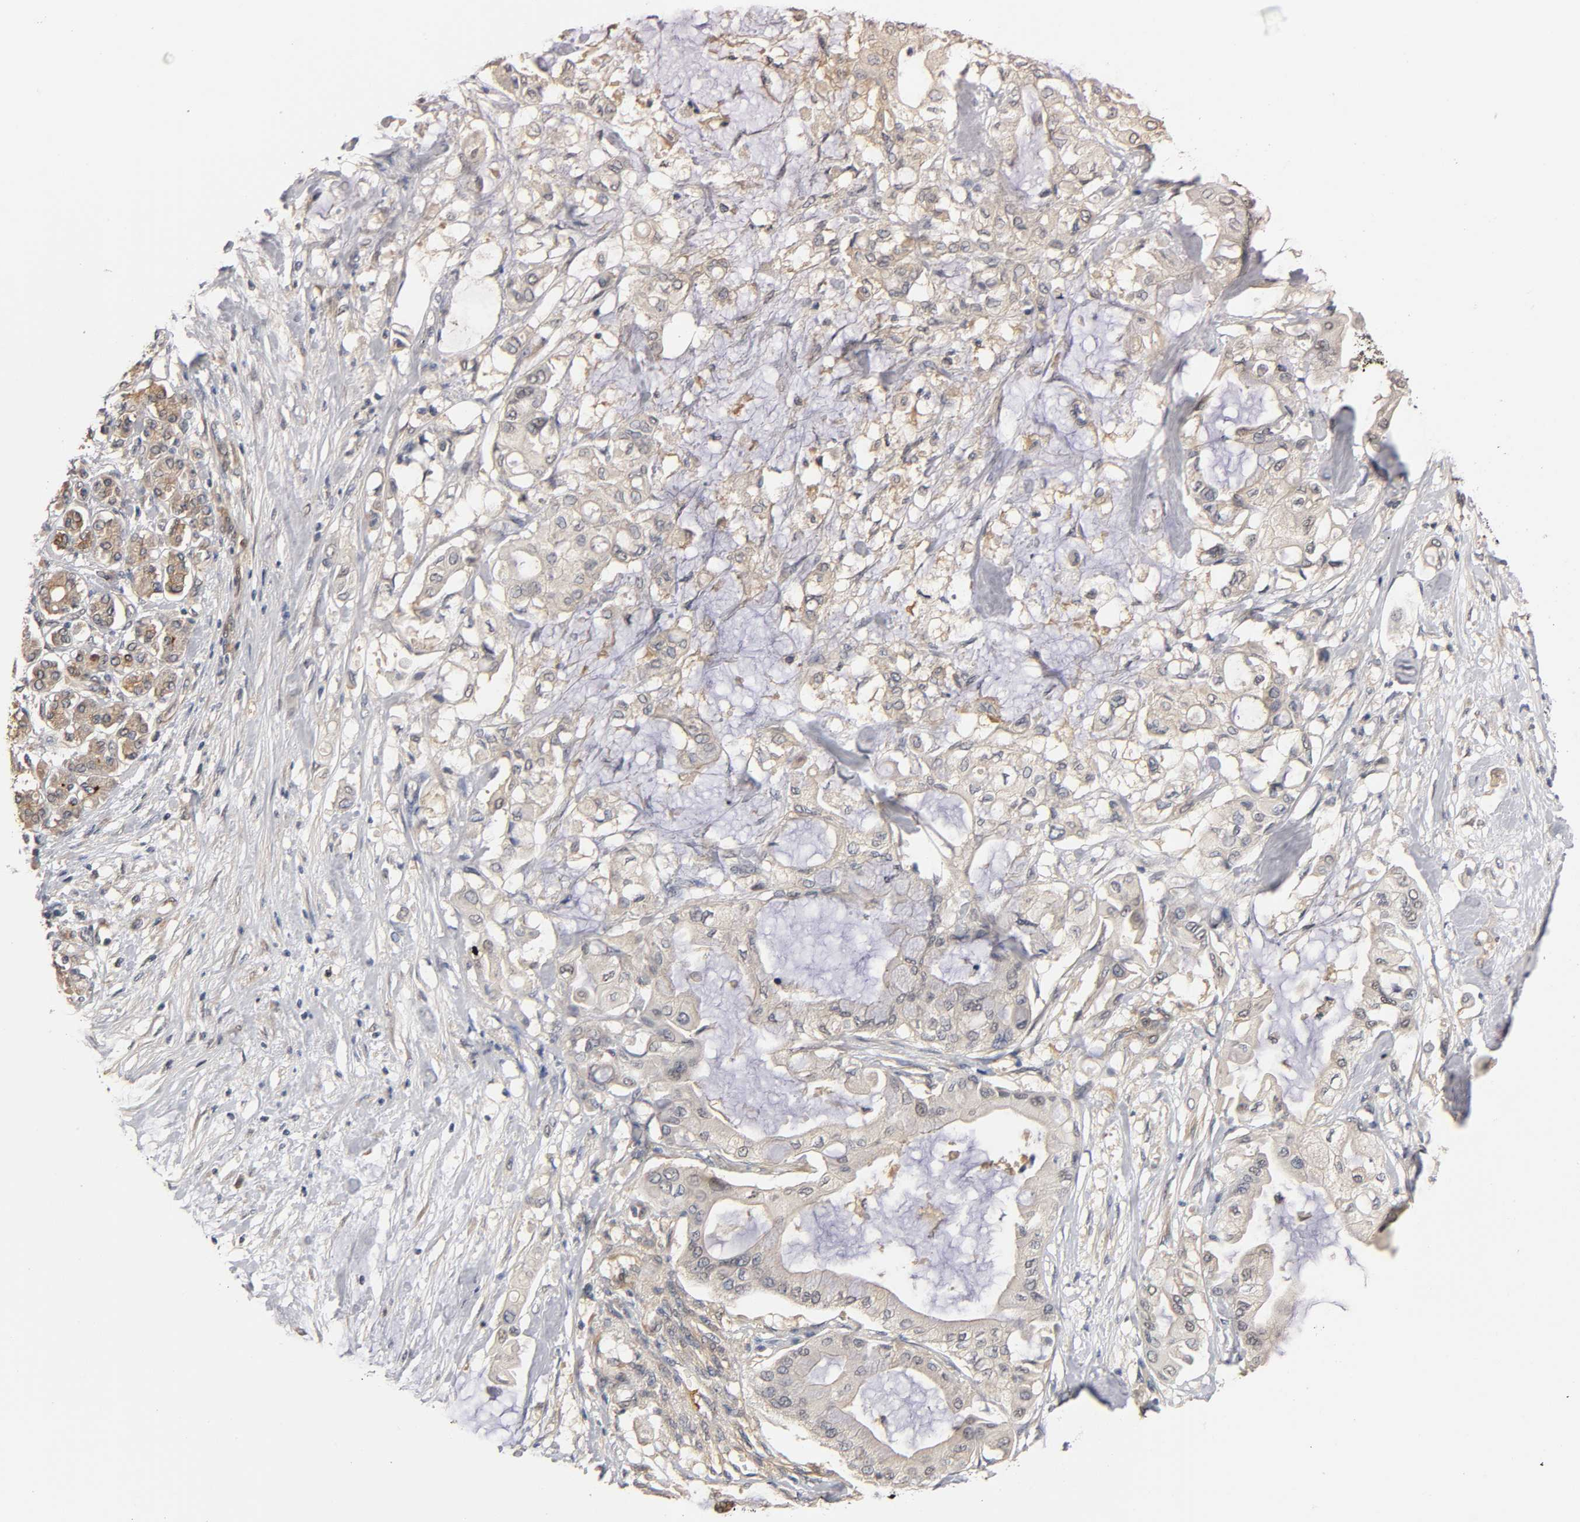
{"staining": {"intensity": "negative", "quantity": "none", "location": "none"}, "tissue": "pancreatic cancer", "cell_type": "Tumor cells", "image_type": "cancer", "snomed": [{"axis": "morphology", "description": "Adenocarcinoma, NOS"}, {"axis": "morphology", "description": "Adenocarcinoma, metastatic, NOS"}, {"axis": "topography", "description": "Lymph node"}, {"axis": "topography", "description": "Pancreas"}, {"axis": "topography", "description": "Duodenum"}], "caption": "DAB immunohistochemical staining of pancreatic cancer shows no significant staining in tumor cells.", "gene": "PDE5A", "patient": {"sex": "female", "age": 64}}